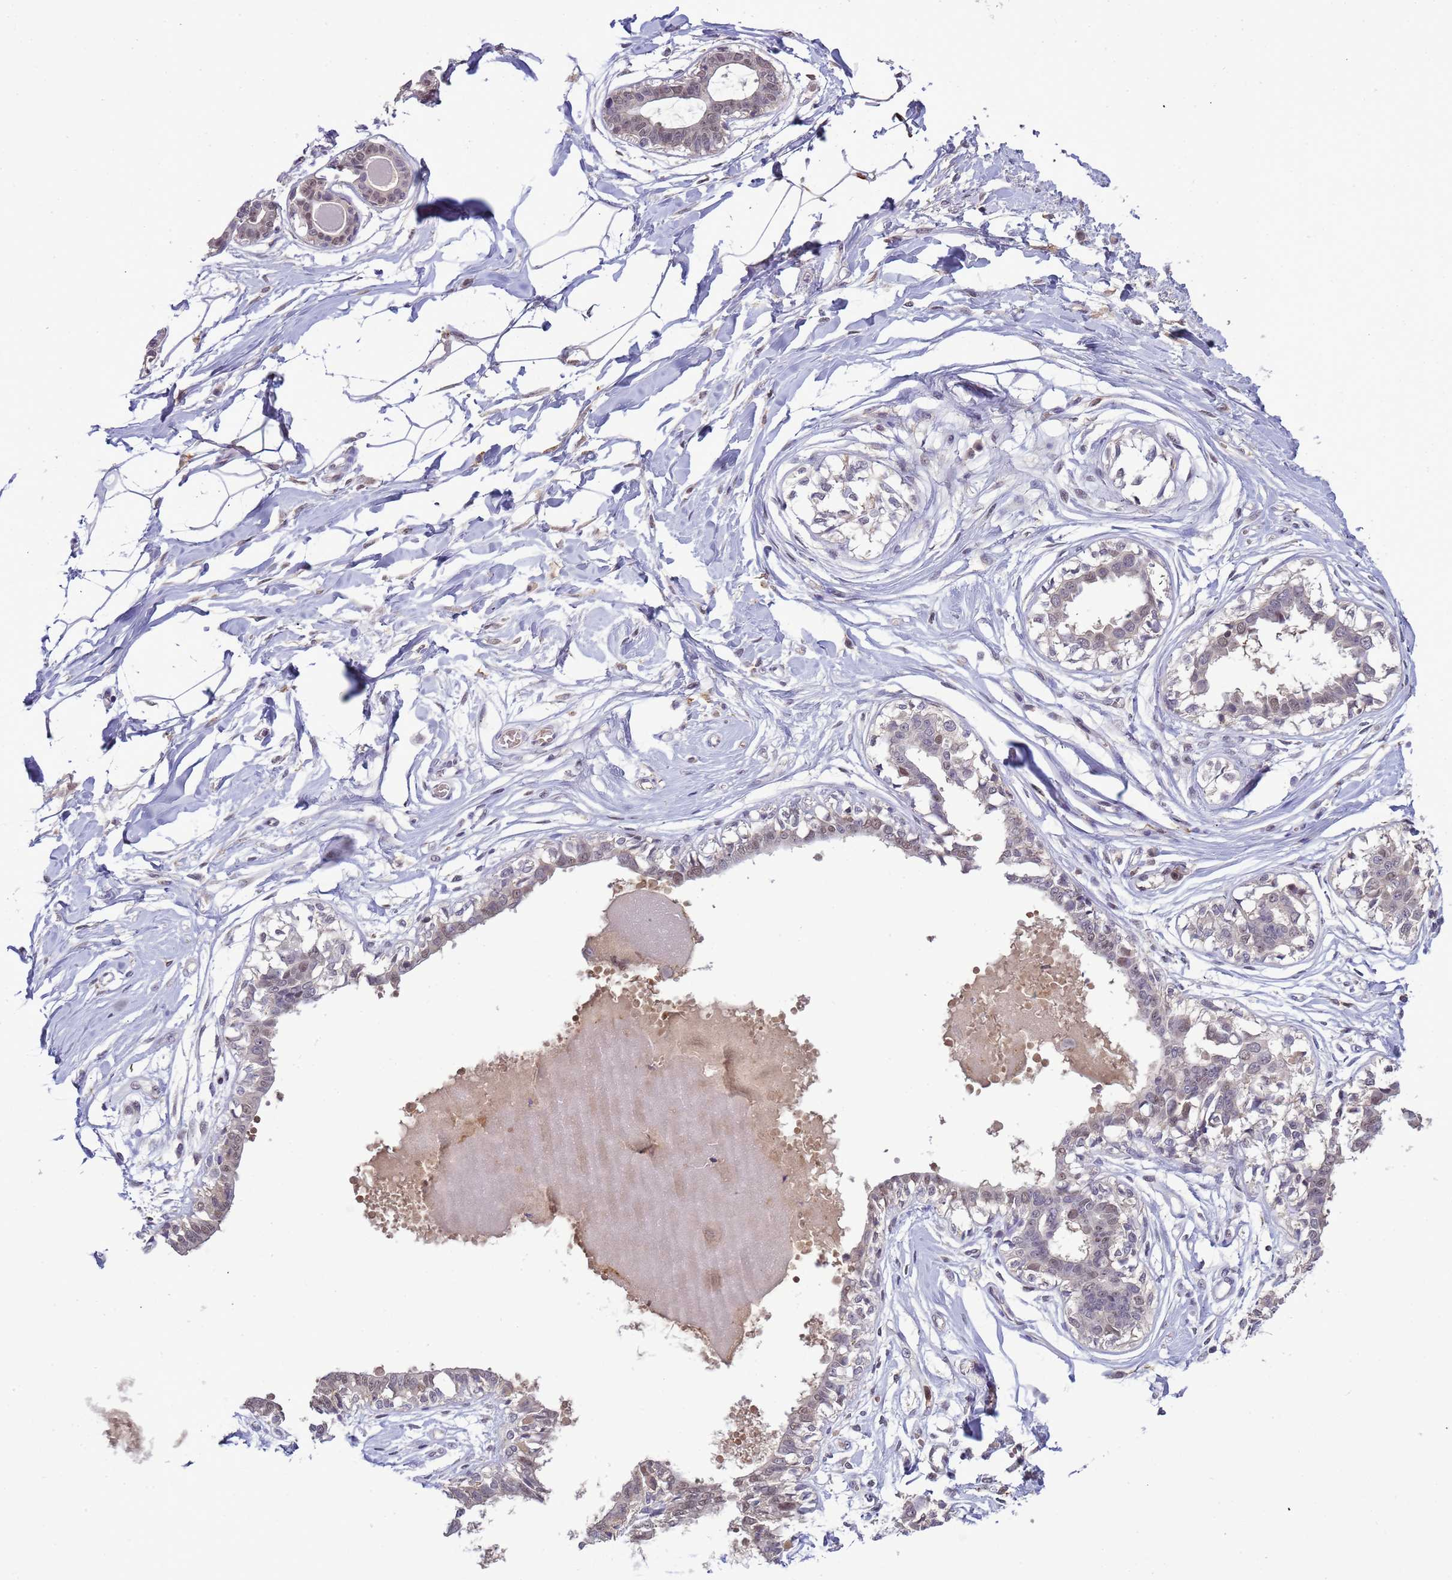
{"staining": {"intensity": "moderate", "quantity": "<25%", "location": "nuclear"}, "tissue": "breast", "cell_type": "Adipocytes", "image_type": "normal", "snomed": [{"axis": "morphology", "description": "Normal tissue, NOS"}, {"axis": "topography", "description": "Breast"}], "caption": "Immunohistochemistry staining of normal breast, which displays low levels of moderate nuclear expression in about <25% of adipocytes indicating moderate nuclear protein staining. The staining was performed using DAB (brown) for protein detection and nuclei were counterstained in hematoxylin (blue).", "gene": "CD53", "patient": {"sex": "female", "age": 45}}